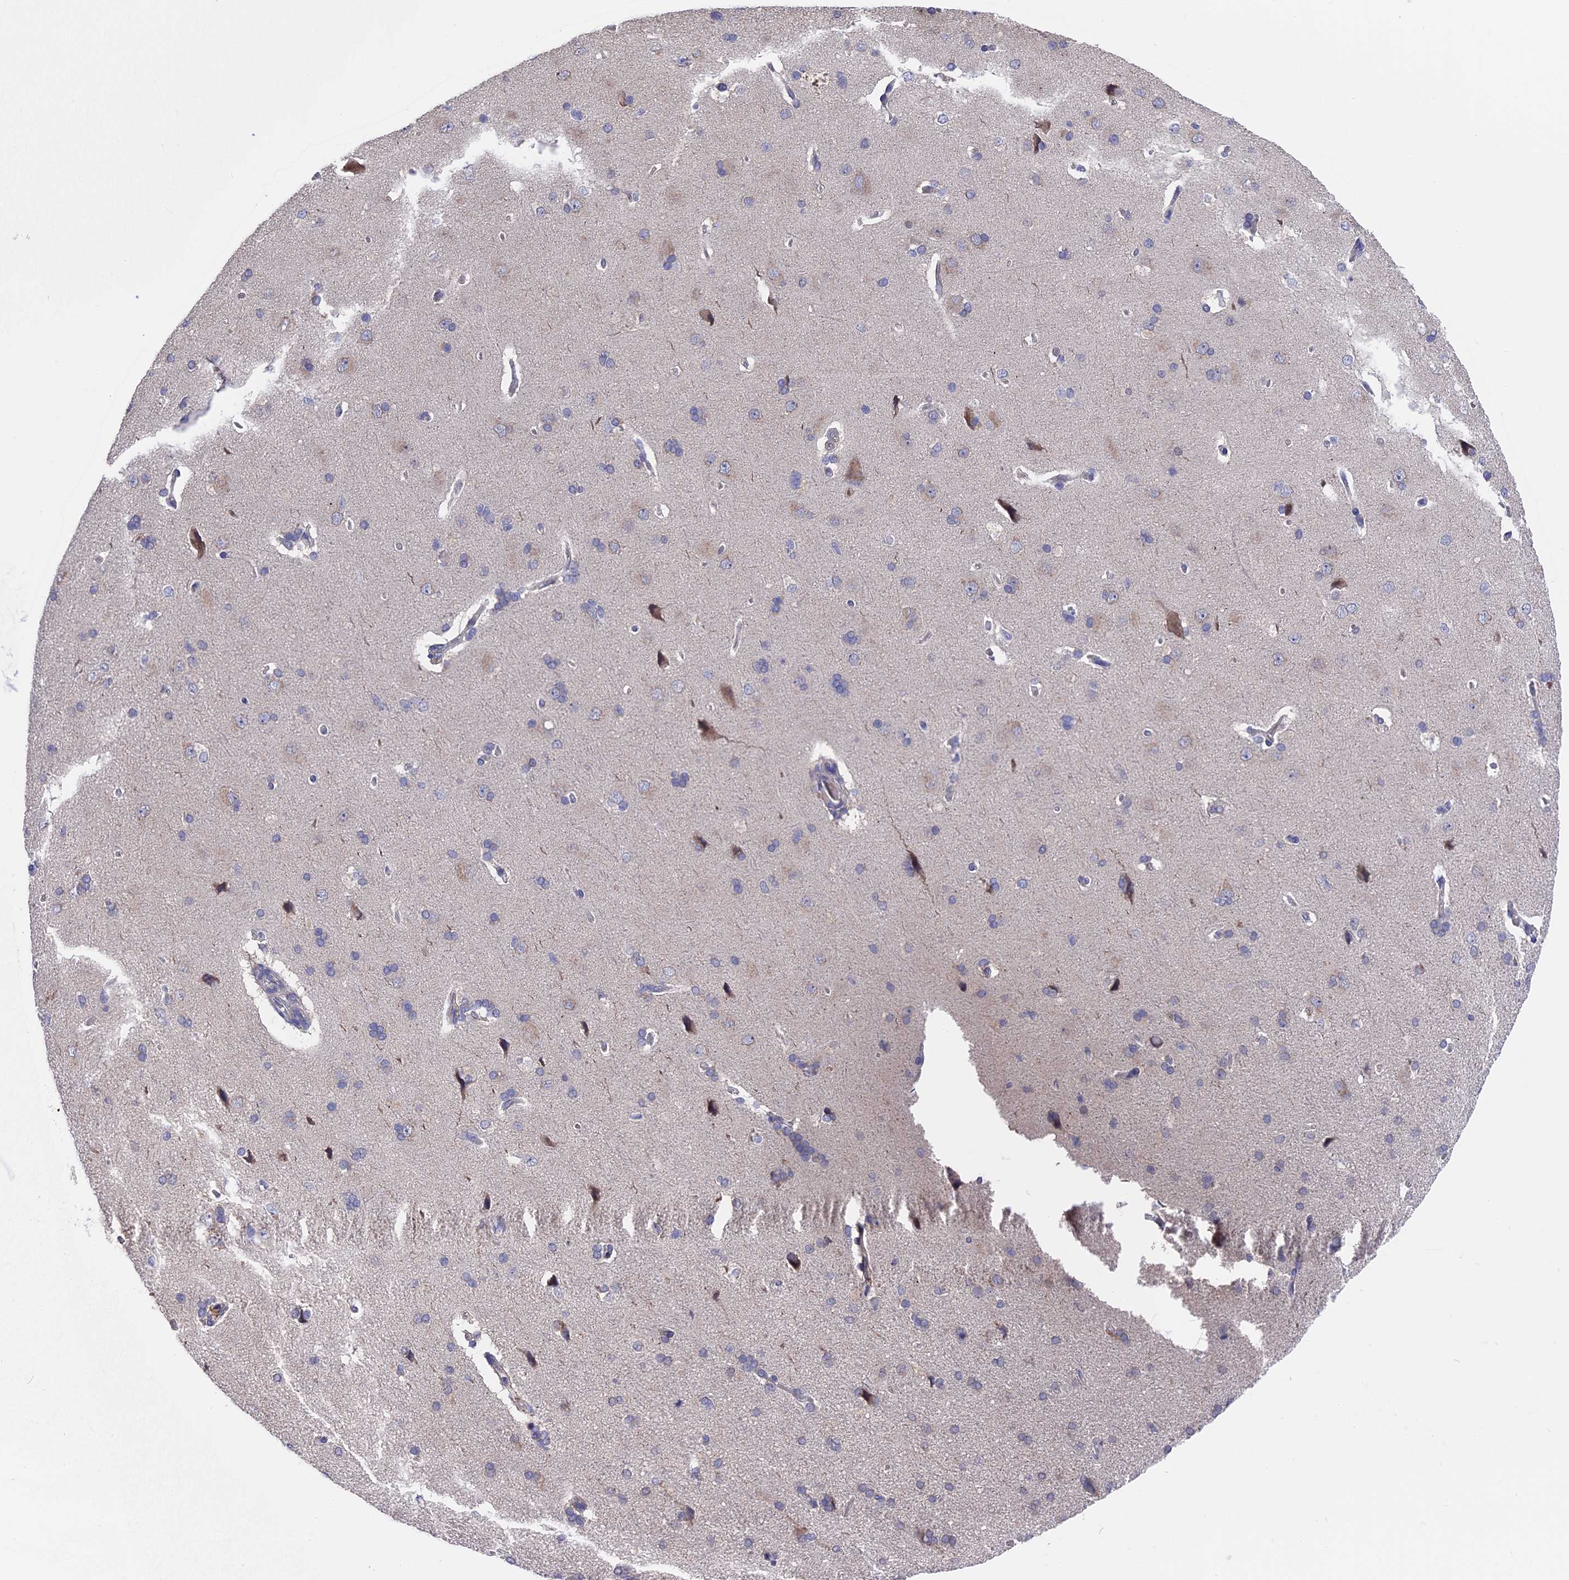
{"staining": {"intensity": "negative", "quantity": "none", "location": "none"}, "tissue": "cerebral cortex", "cell_type": "Endothelial cells", "image_type": "normal", "snomed": [{"axis": "morphology", "description": "Normal tissue, NOS"}, {"axis": "topography", "description": "Cerebral cortex"}], "caption": "Immunohistochemical staining of normal cerebral cortex reveals no significant positivity in endothelial cells. Nuclei are stained in blue.", "gene": "ZCCHC2", "patient": {"sex": "male", "age": 62}}